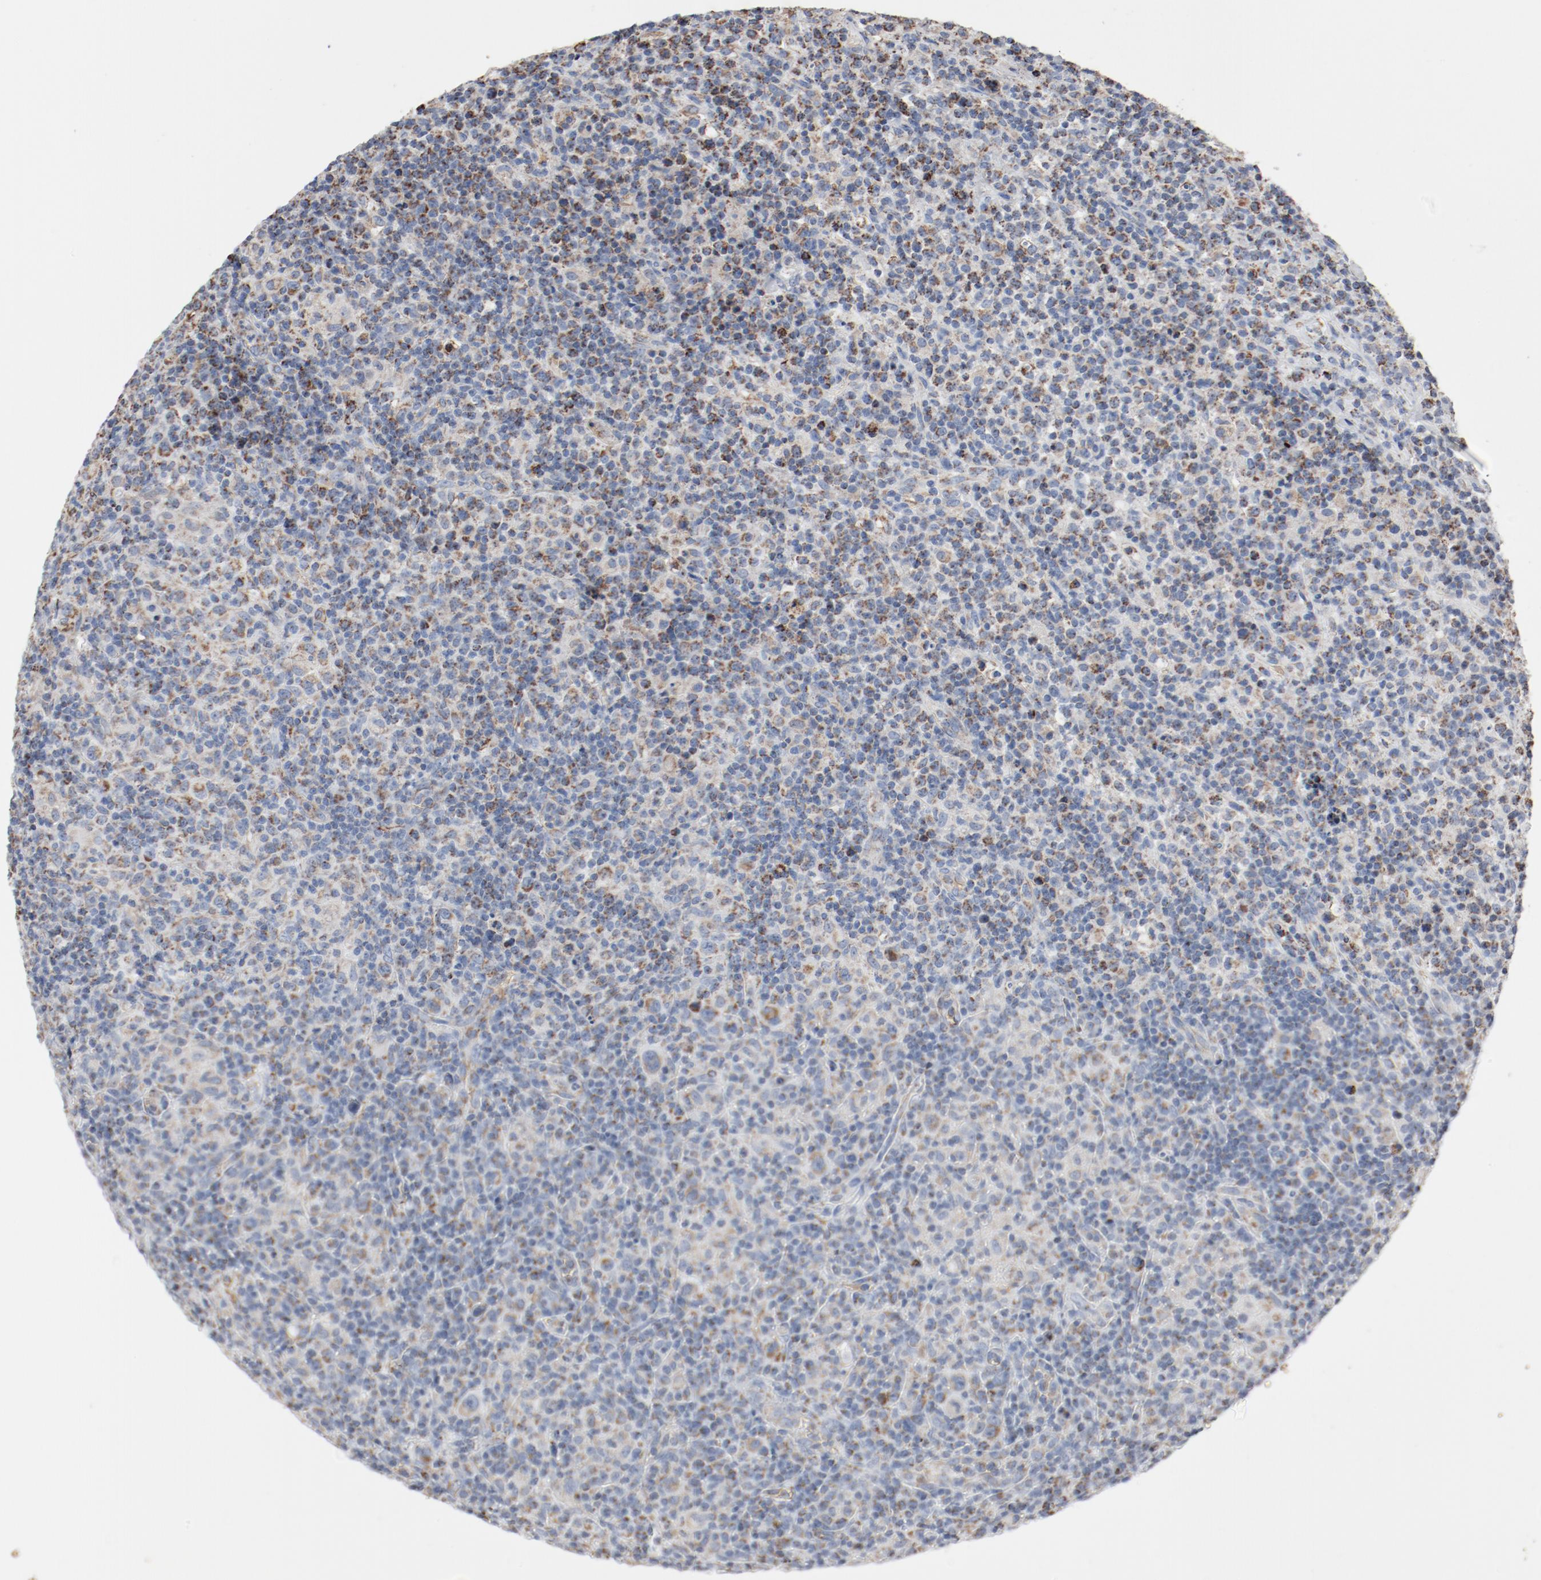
{"staining": {"intensity": "weak", "quantity": "25%-75%", "location": "cytoplasmic/membranous"}, "tissue": "lymphoma", "cell_type": "Tumor cells", "image_type": "cancer", "snomed": [{"axis": "morphology", "description": "Hodgkin's disease, NOS"}, {"axis": "topography", "description": "Lymph node"}], "caption": "Immunohistochemical staining of Hodgkin's disease exhibits low levels of weak cytoplasmic/membranous expression in about 25%-75% of tumor cells. The staining was performed using DAB (3,3'-diaminobenzidine), with brown indicating positive protein expression. Nuclei are stained blue with hematoxylin.", "gene": "NDUFB8", "patient": {"sex": "male", "age": 65}}